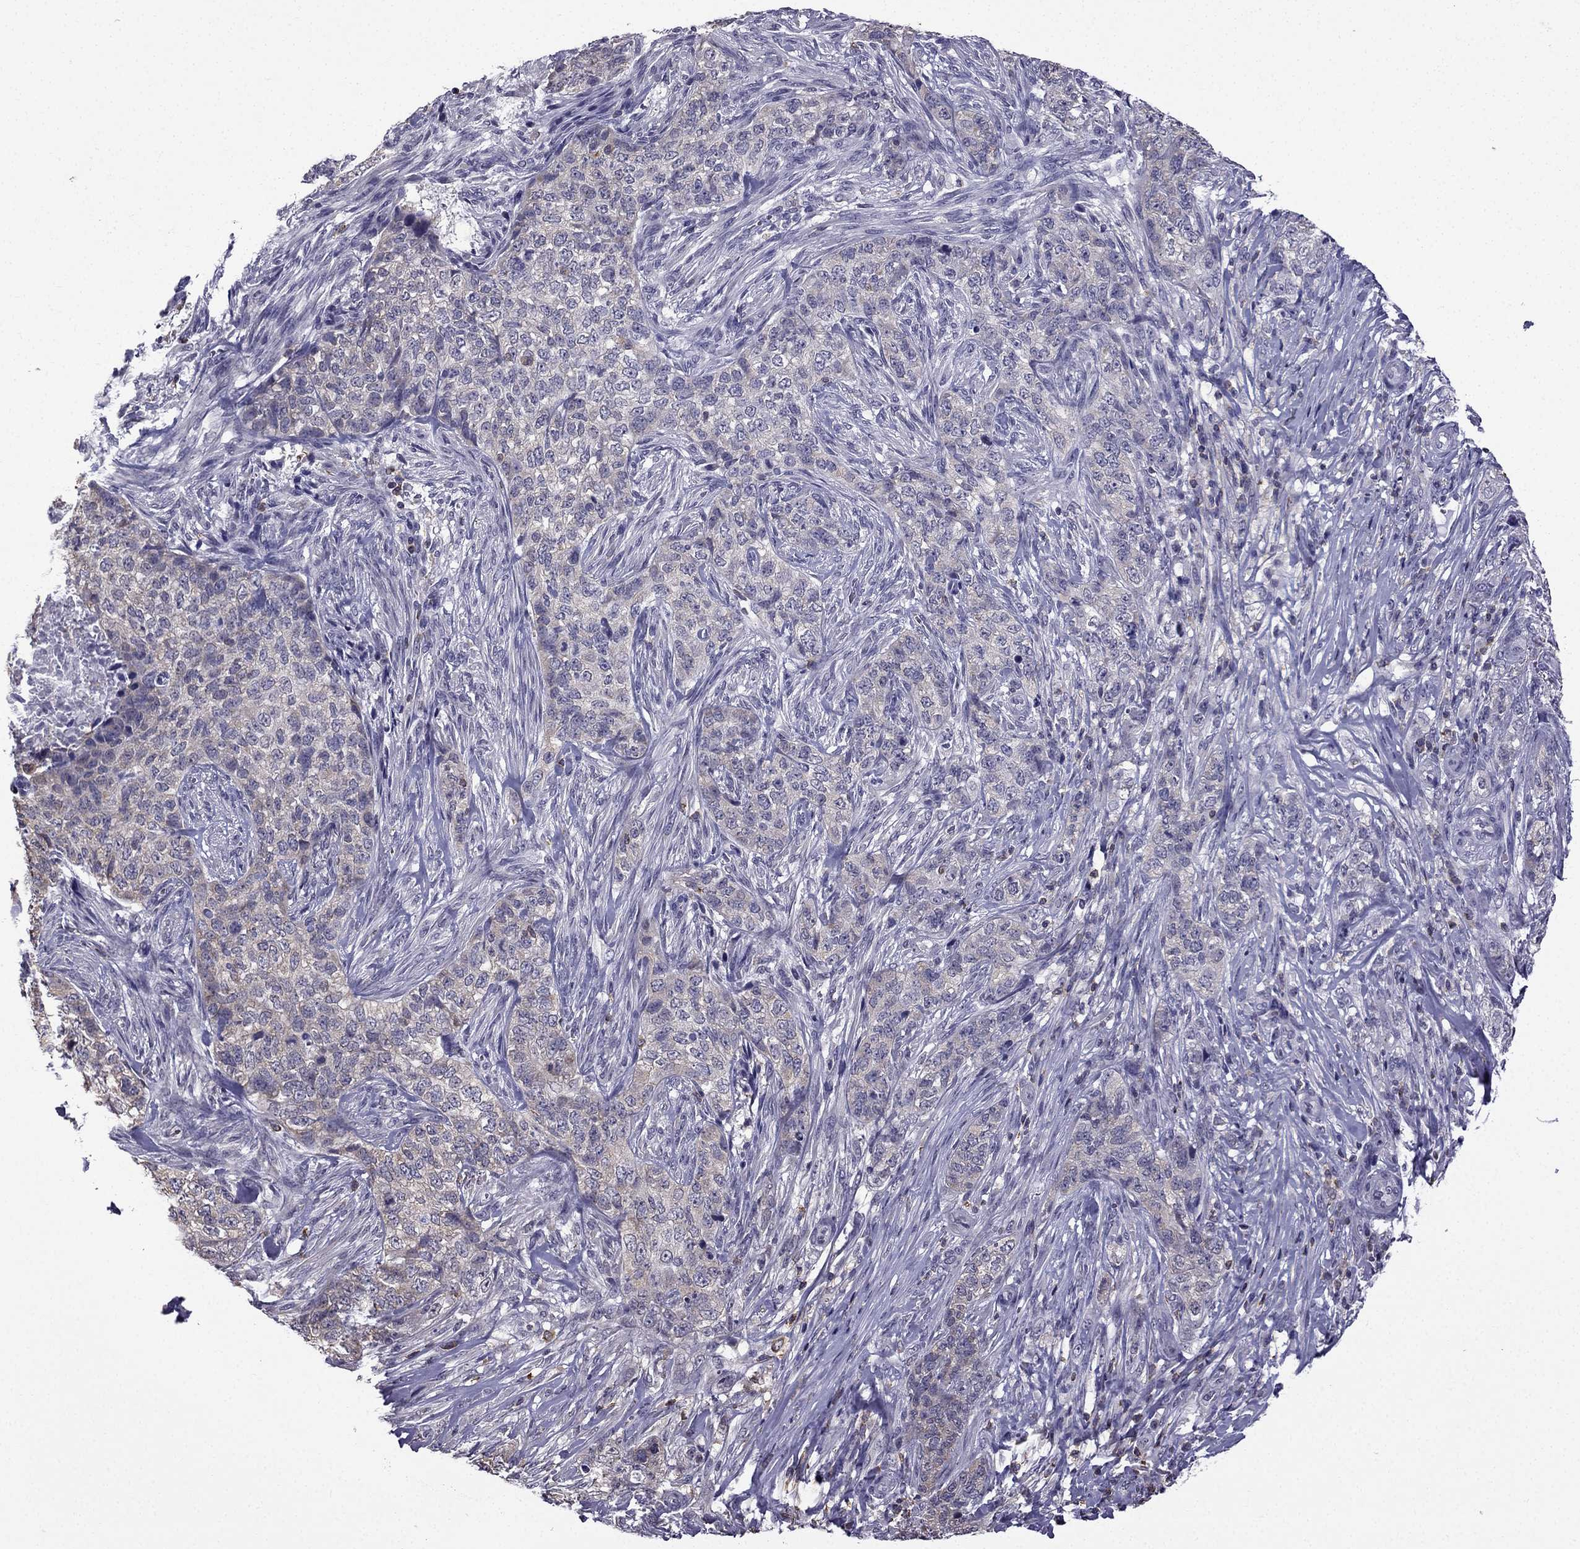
{"staining": {"intensity": "weak", "quantity": "<25%", "location": "cytoplasmic/membranous"}, "tissue": "skin cancer", "cell_type": "Tumor cells", "image_type": "cancer", "snomed": [{"axis": "morphology", "description": "Basal cell carcinoma"}, {"axis": "topography", "description": "Skin"}], "caption": "Histopathology image shows no significant protein staining in tumor cells of skin basal cell carcinoma.", "gene": "CCK", "patient": {"sex": "female", "age": 69}}